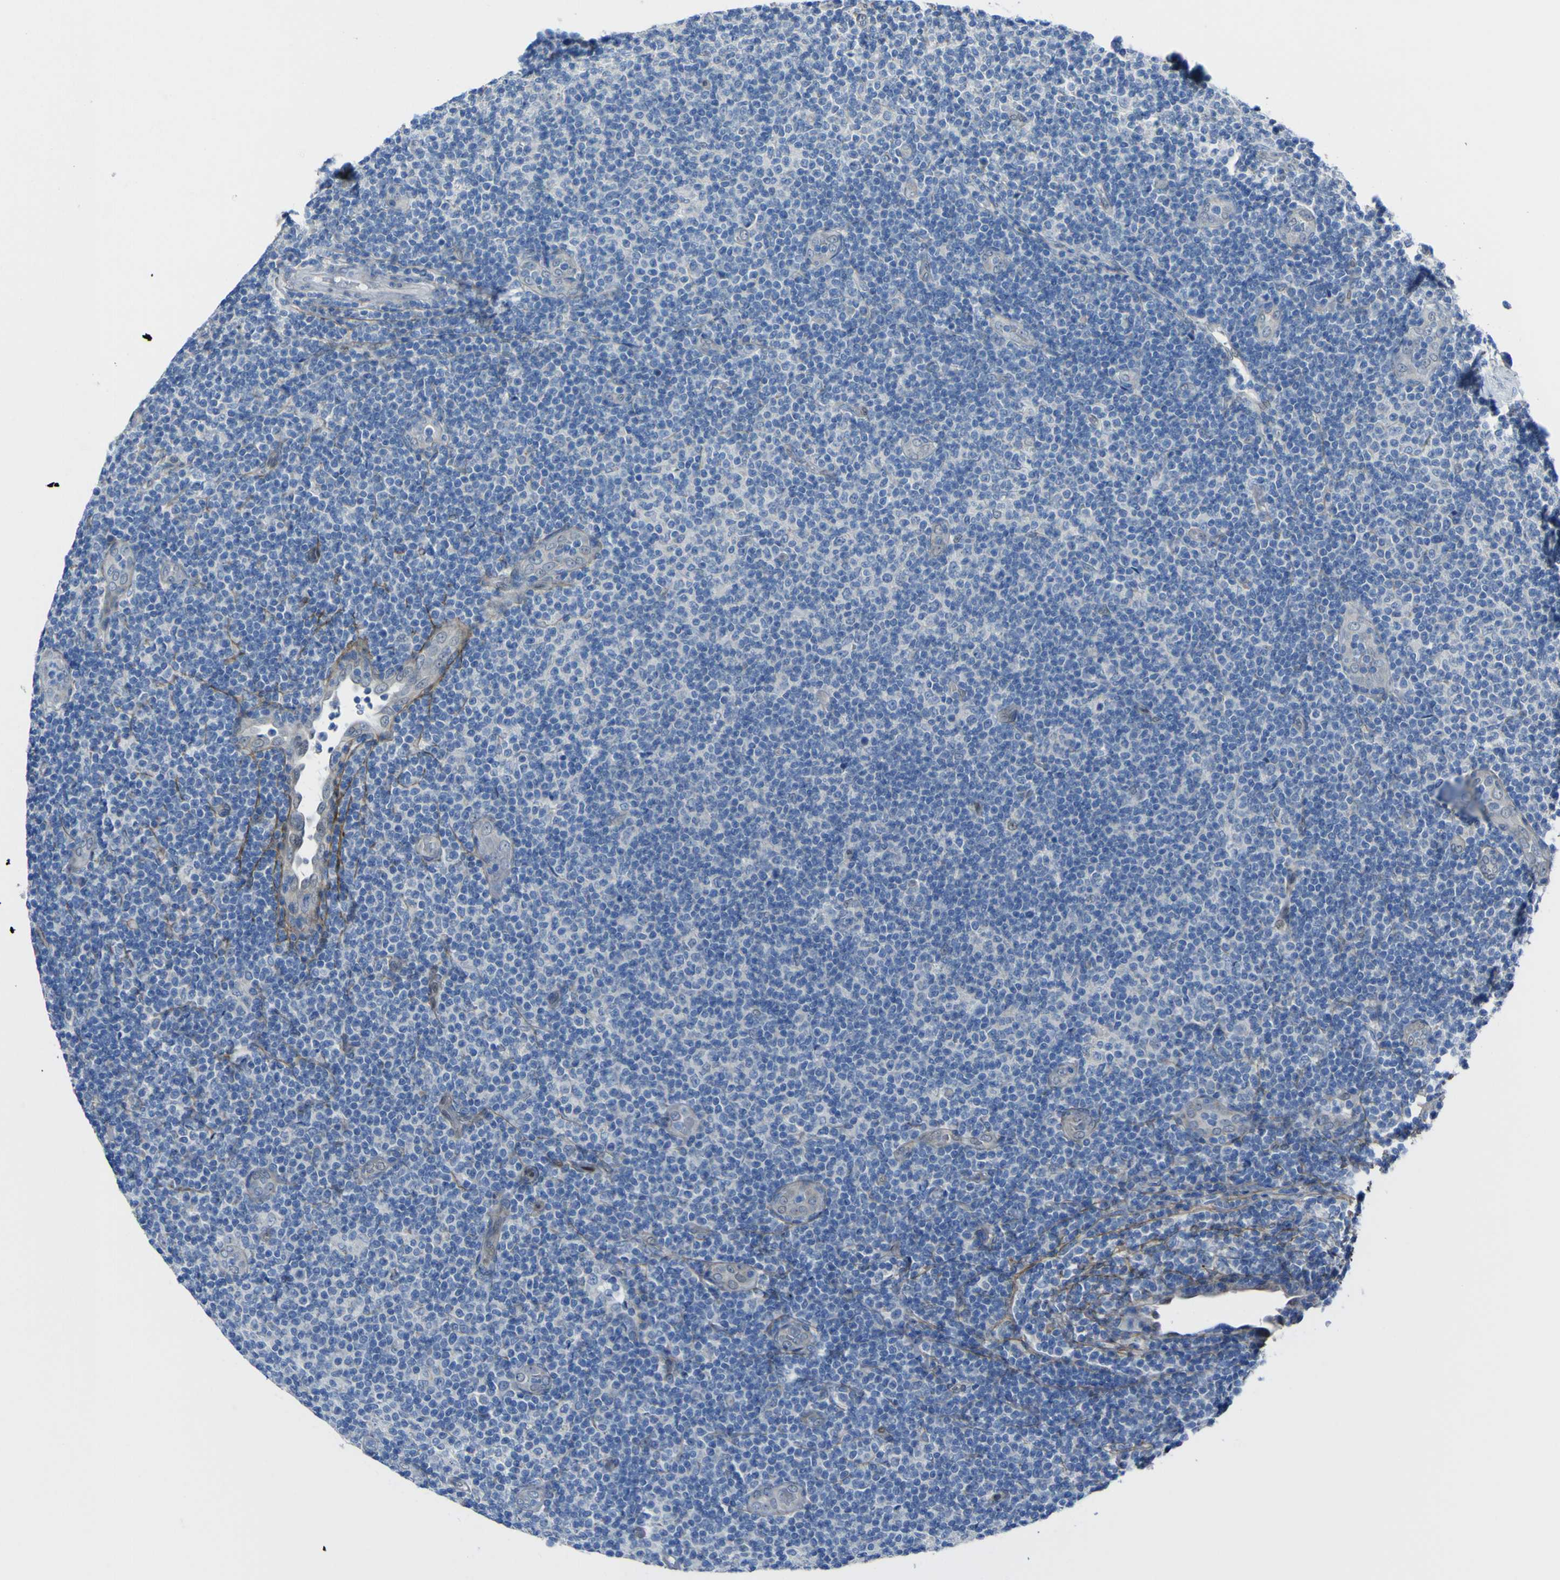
{"staining": {"intensity": "negative", "quantity": "none", "location": "none"}, "tissue": "lymphoma", "cell_type": "Tumor cells", "image_type": "cancer", "snomed": [{"axis": "morphology", "description": "Malignant lymphoma, non-Hodgkin's type, Low grade"}, {"axis": "topography", "description": "Lymph node"}], "caption": "Tumor cells are negative for brown protein staining in lymphoma.", "gene": "LRRN1", "patient": {"sex": "male", "age": 83}}